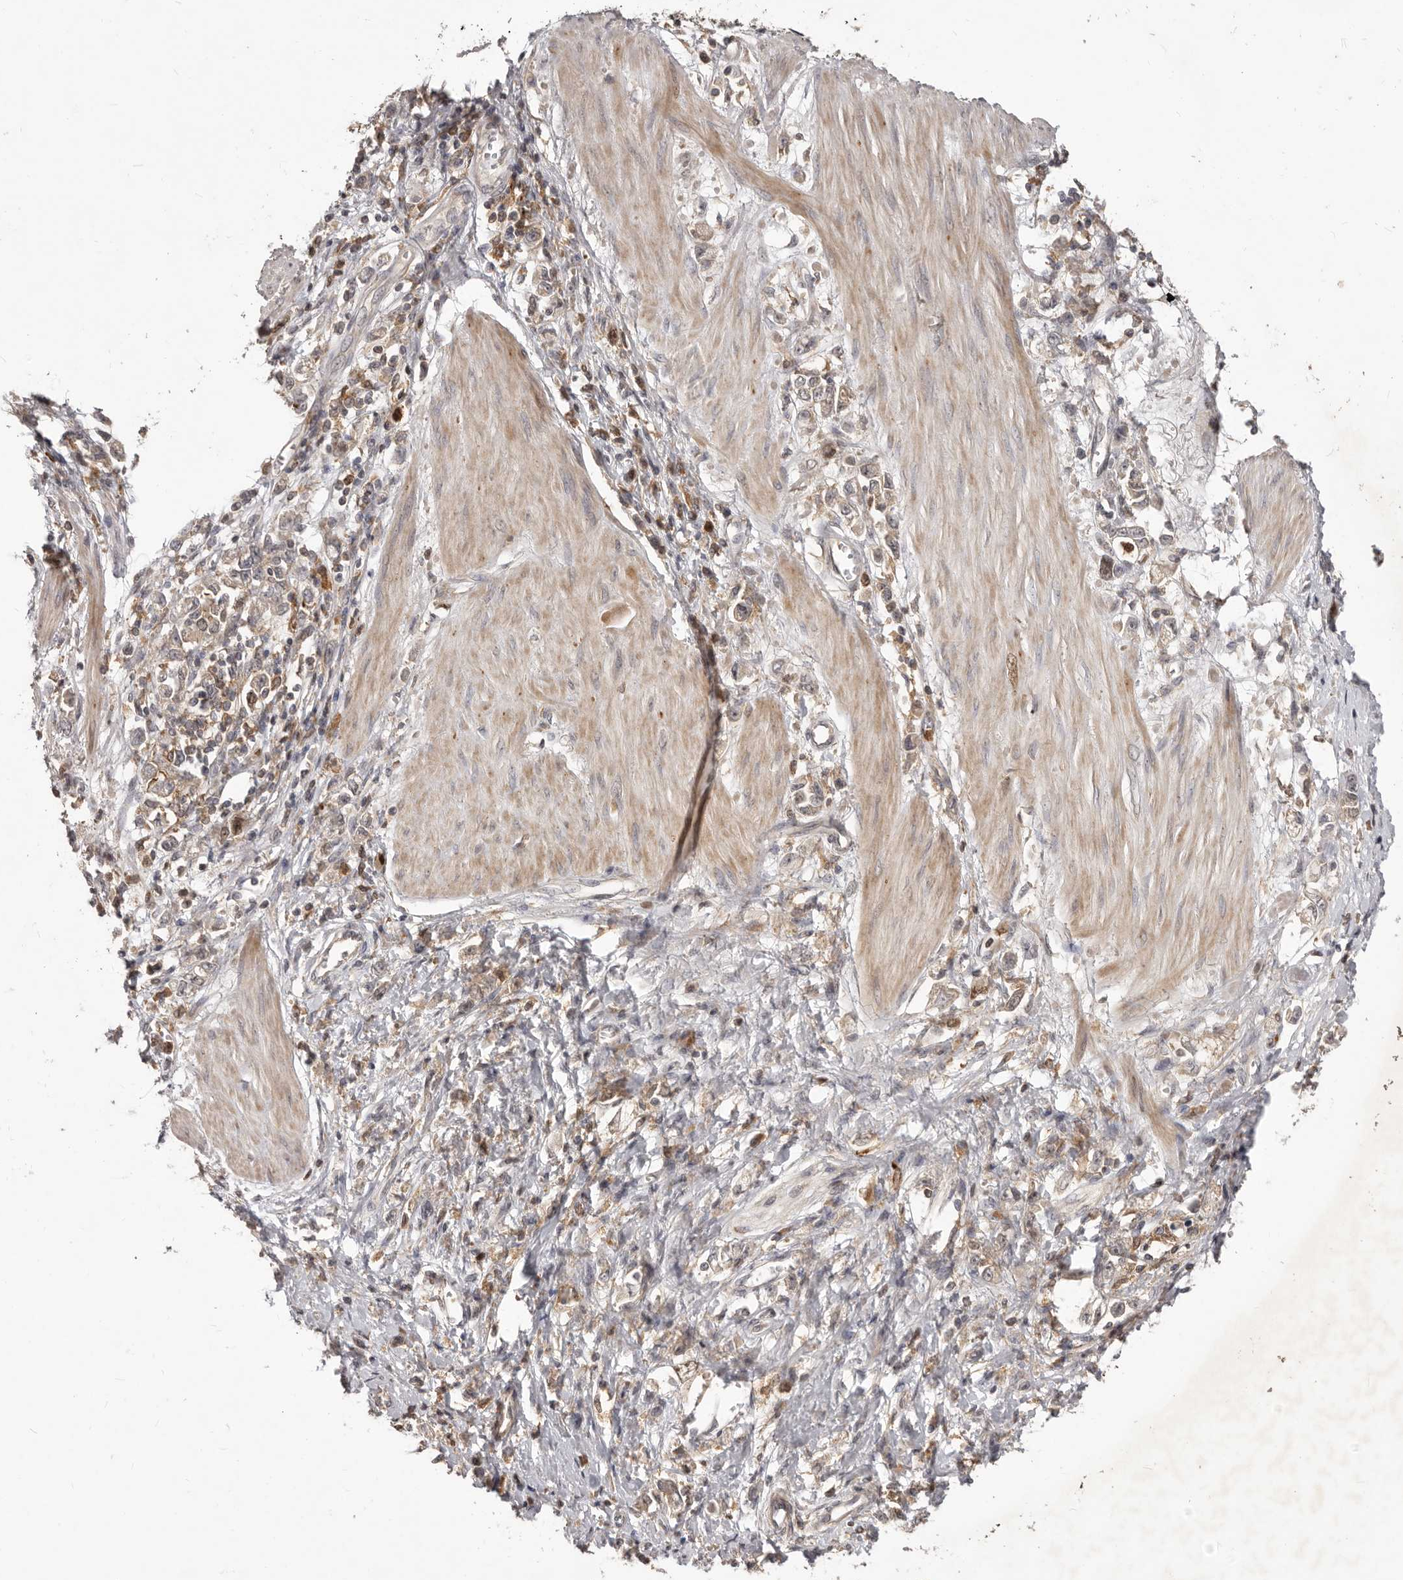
{"staining": {"intensity": "weak", "quantity": ">75%", "location": "cytoplasmic/membranous"}, "tissue": "stomach cancer", "cell_type": "Tumor cells", "image_type": "cancer", "snomed": [{"axis": "morphology", "description": "Adenocarcinoma, NOS"}, {"axis": "topography", "description": "Stomach"}], "caption": "IHC (DAB) staining of adenocarcinoma (stomach) displays weak cytoplasmic/membranous protein expression in approximately >75% of tumor cells. Immunohistochemistry stains the protein in brown and the nuclei are stained blue.", "gene": "RNF187", "patient": {"sex": "female", "age": 76}}